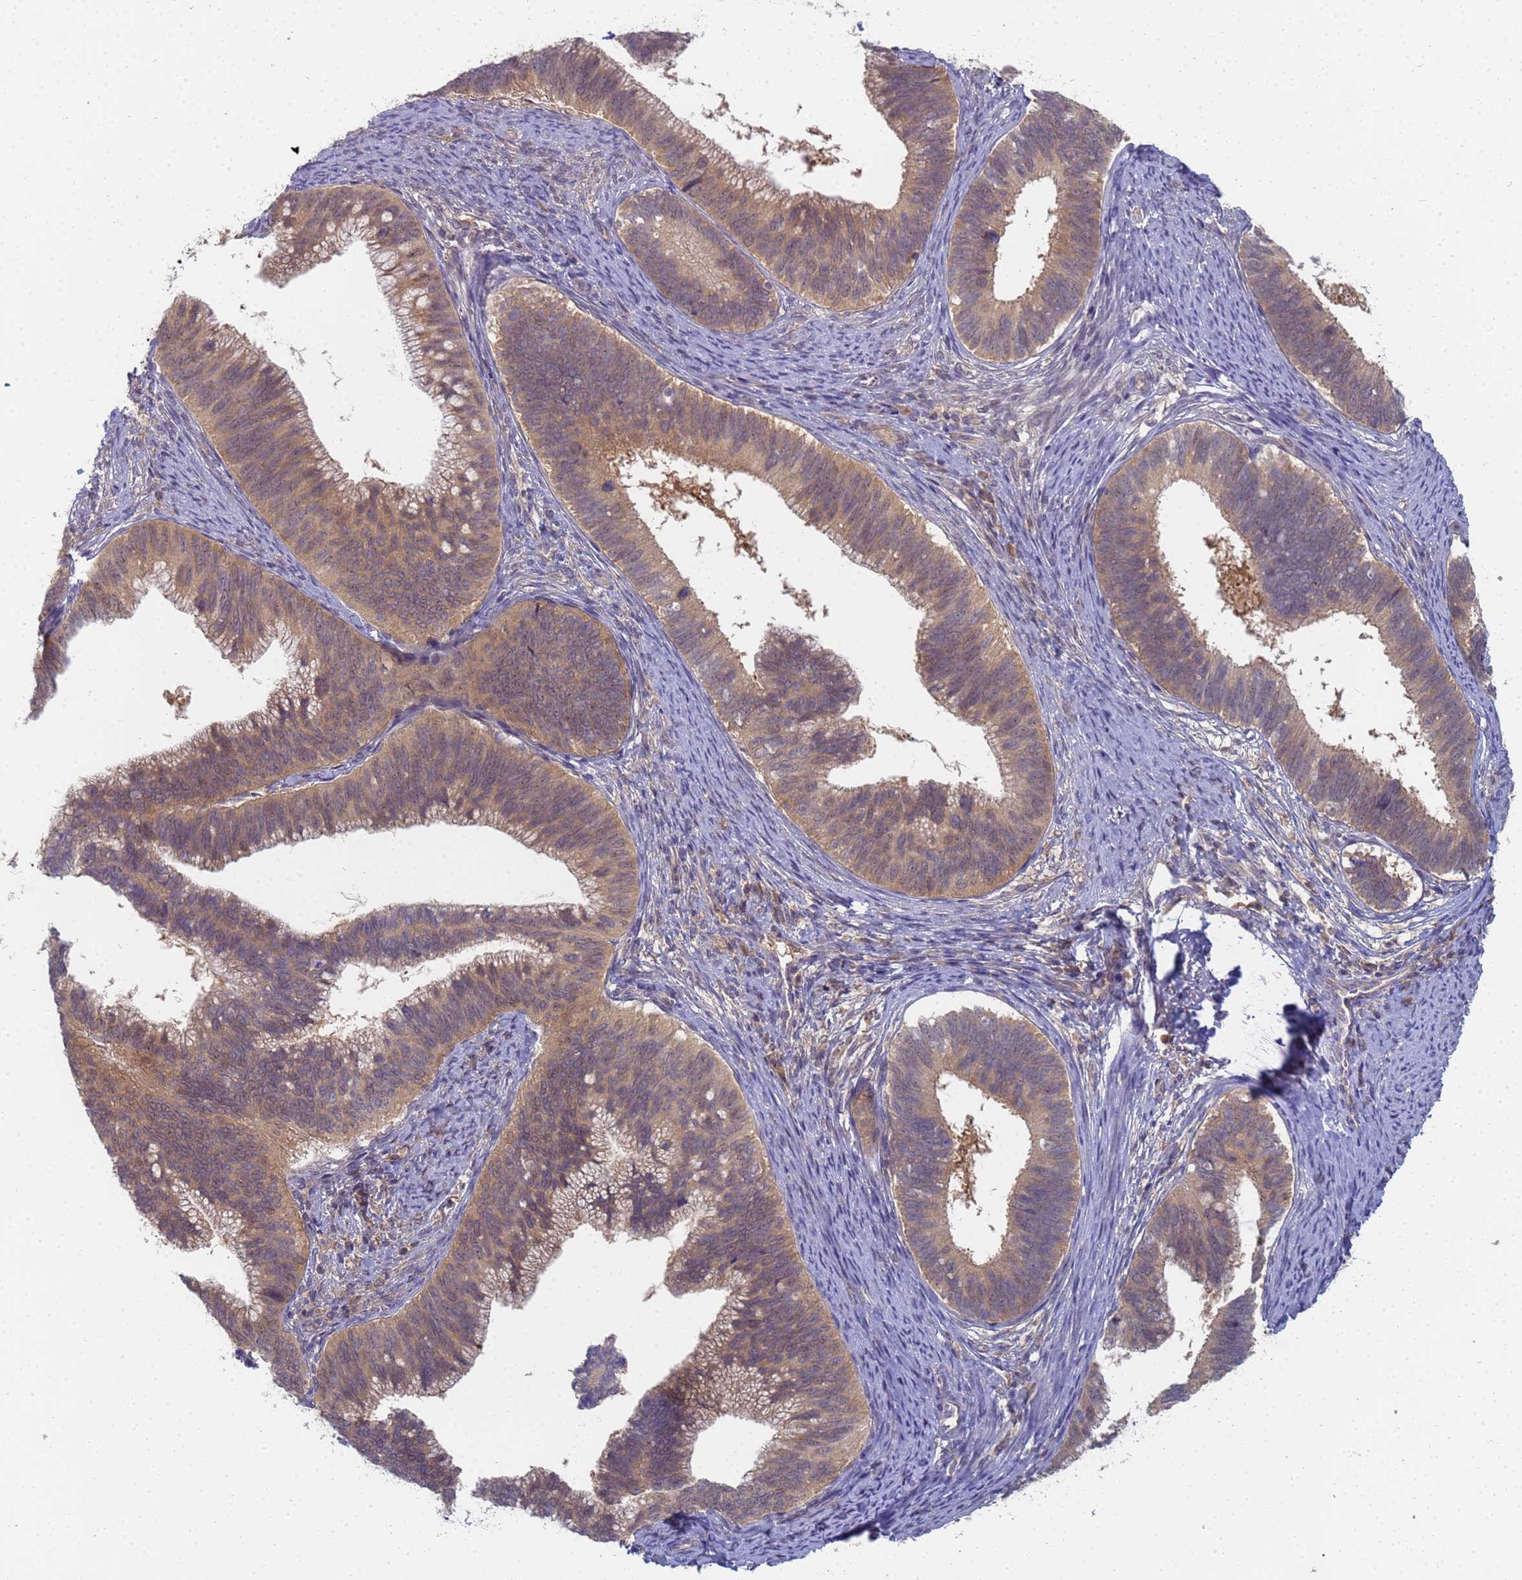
{"staining": {"intensity": "weak", "quantity": "25%-75%", "location": "cytoplasmic/membranous"}, "tissue": "cervical cancer", "cell_type": "Tumor cells", "image_type": "cancer", "snomed": [{"axis": "morphology", "description": "Adenocarcinoma, NOS"}, {"axis": "topography", "description": "Cervix"}], "caption": "Adenocarcinoma (cervical) stained with a protein marker demonstrates weak staining in tumor cells.", "gene": "SHARPIN", "patient": {"sex": "female", "age": 42}}